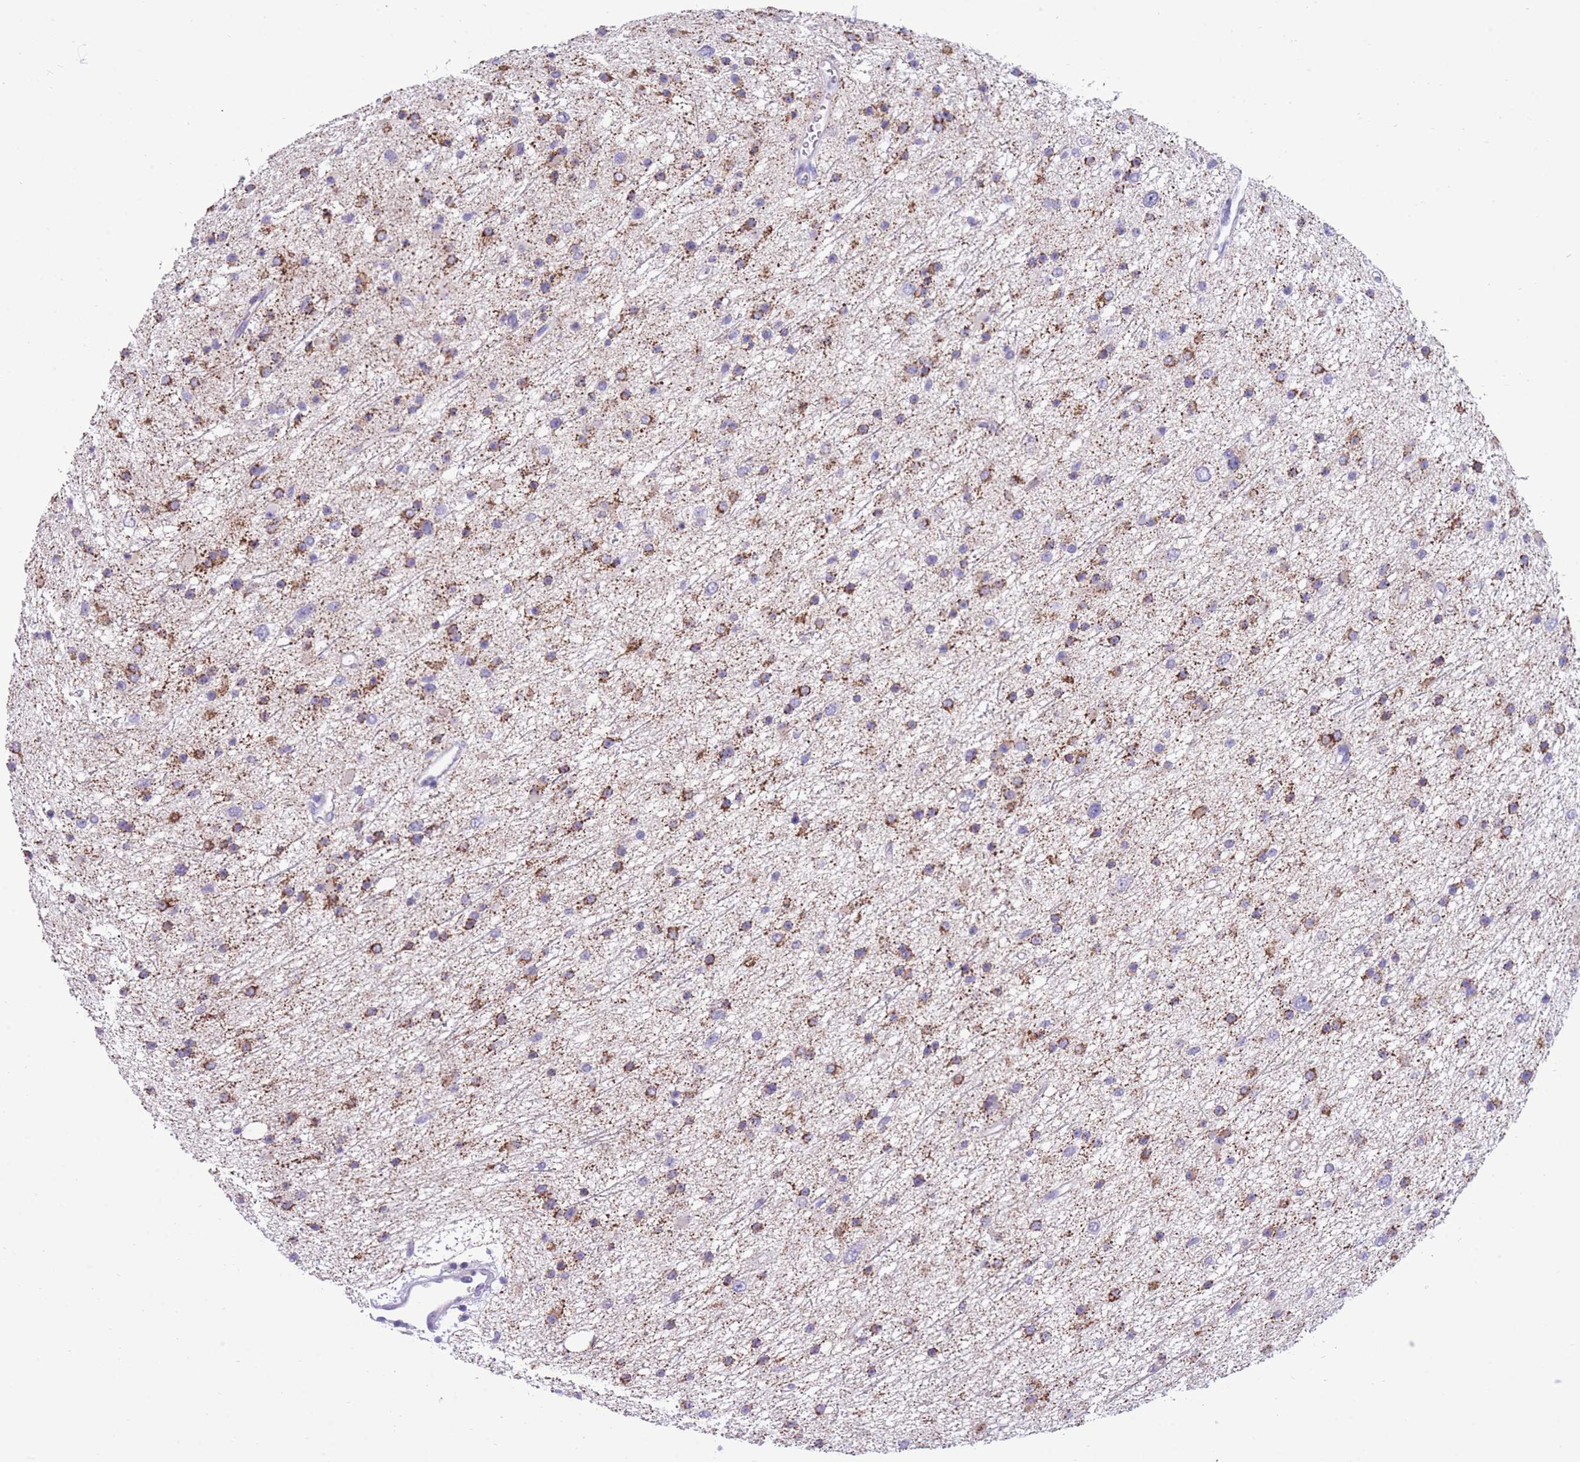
{"staining": {"intensity": "moderate", "quantity": ">75%", "location": "cytoplasmic/membranous"}, "tissue": "glioma", "cell_type": "Tumor cells", "image_type": "cancer", "snomed": [{"axis": "morphology", "description": "Glioma, malignant, Low grade"}, {"axis": "topography", "description": "Cerebral cortex"}], "caption": "Immunohistochemical staining of malignant low-grade glioma demonstrates moderate cytoplasmic/membranous protein positivity in approximately >75% of tumor cells. The staining was performed using DAB to visualize the protein expression in brown, while the nuclei were stained in blue with hematoxylin (Magnification: 20x).", "gene": "INTS2", "patient": {"sex": "female", "age": 39}}